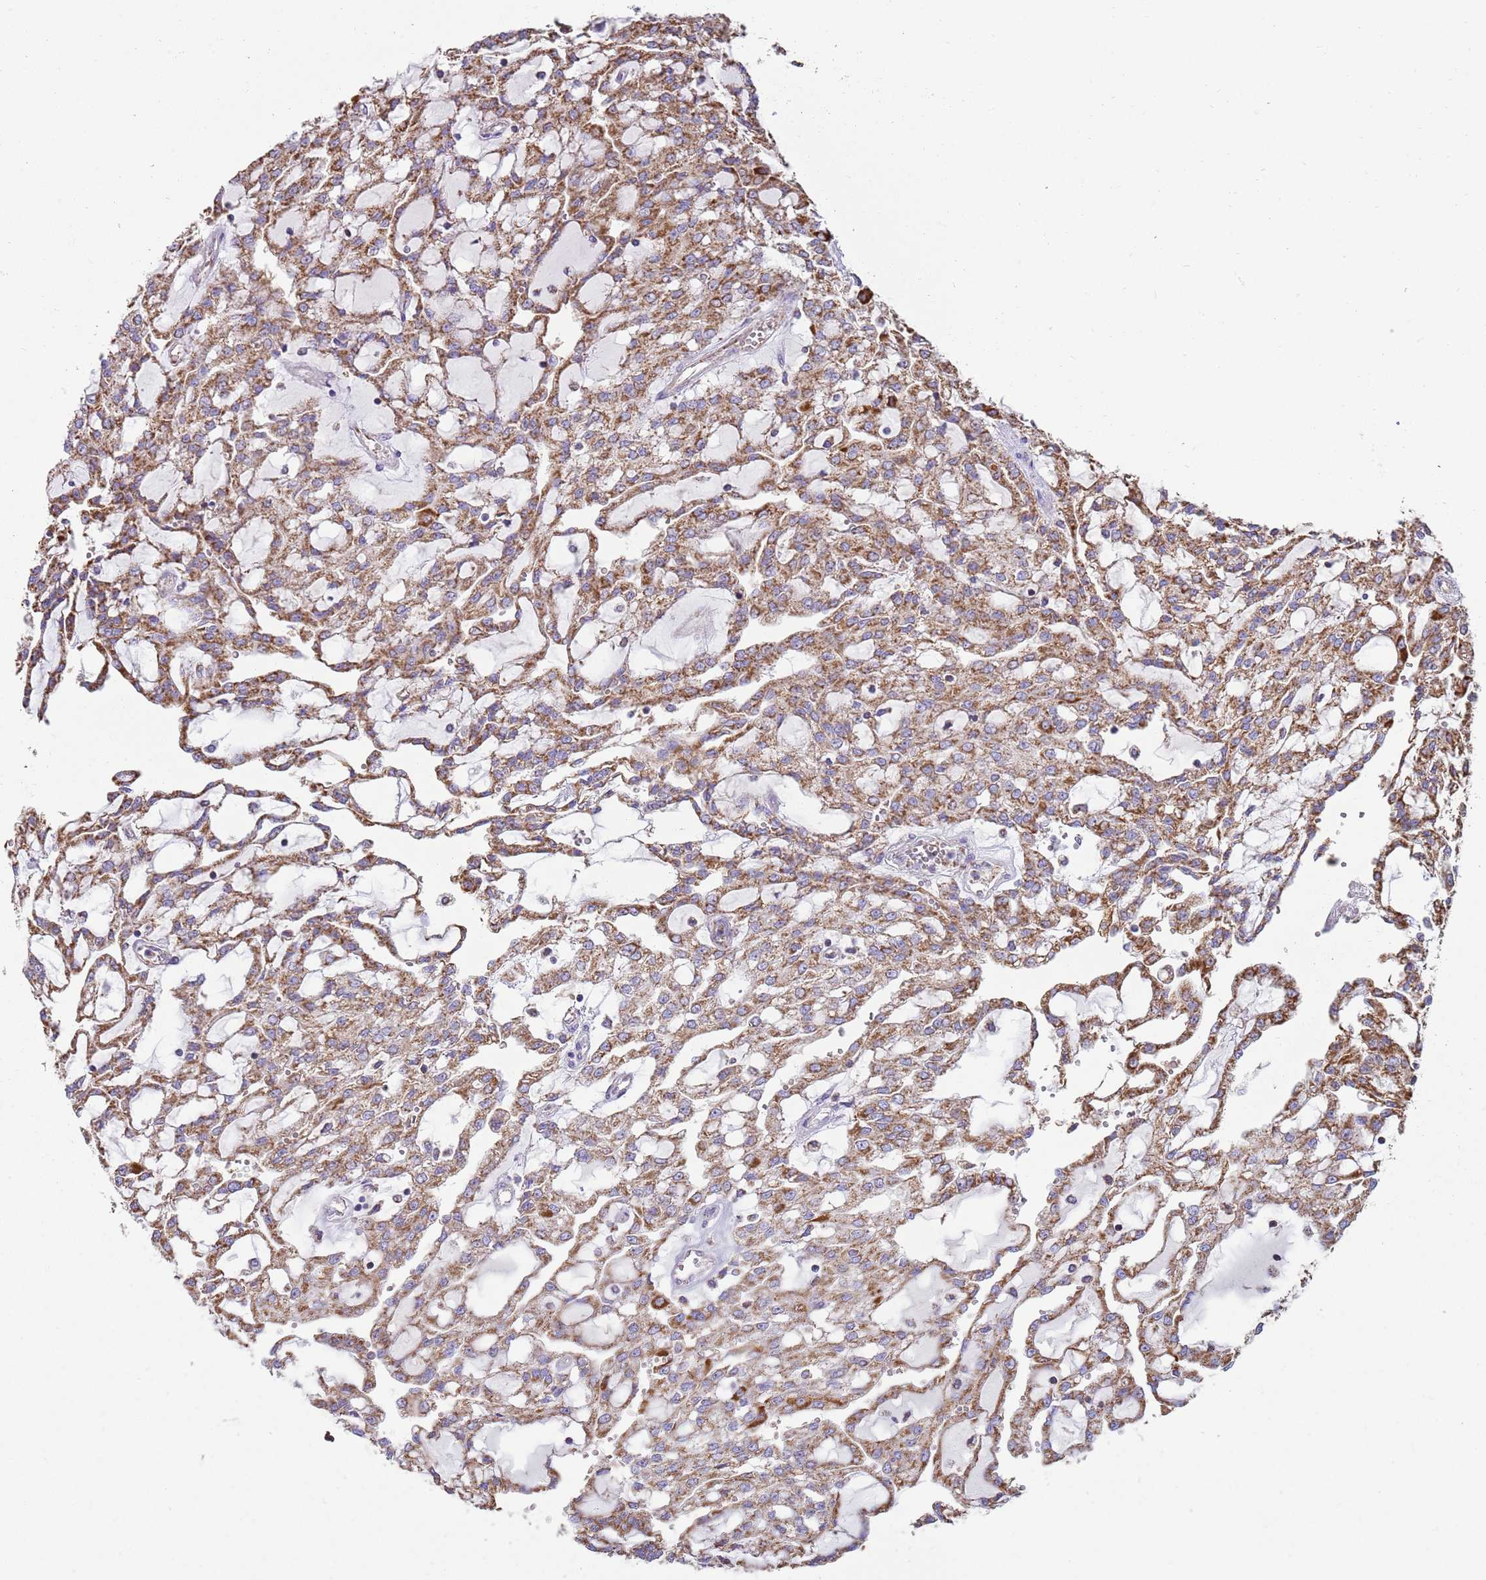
{"staining": {"intensity": "moderate", "quantity": ">75%", "location": "cytoplasmic/membranous"}, "tissue": "renal cancer", "cell_type": "Tumor cells", "image_type": "cancer", "snomed": [{"axis": "morphology", "description": "Adenocarcinoma, NOS"}, {"axis": "topography", "description": "Kidney"}], "caption": "This histopathology image shows renal cancer (adenocarcinoma) stained with IHC to label a protein in brown. The cytoplasmic/membranous of tumor cells show moderate positivity for the protein. Nuclei are counter-stained blue.", "gene": "TTLL1", "patient": {"sex": "male", "age": 63}}